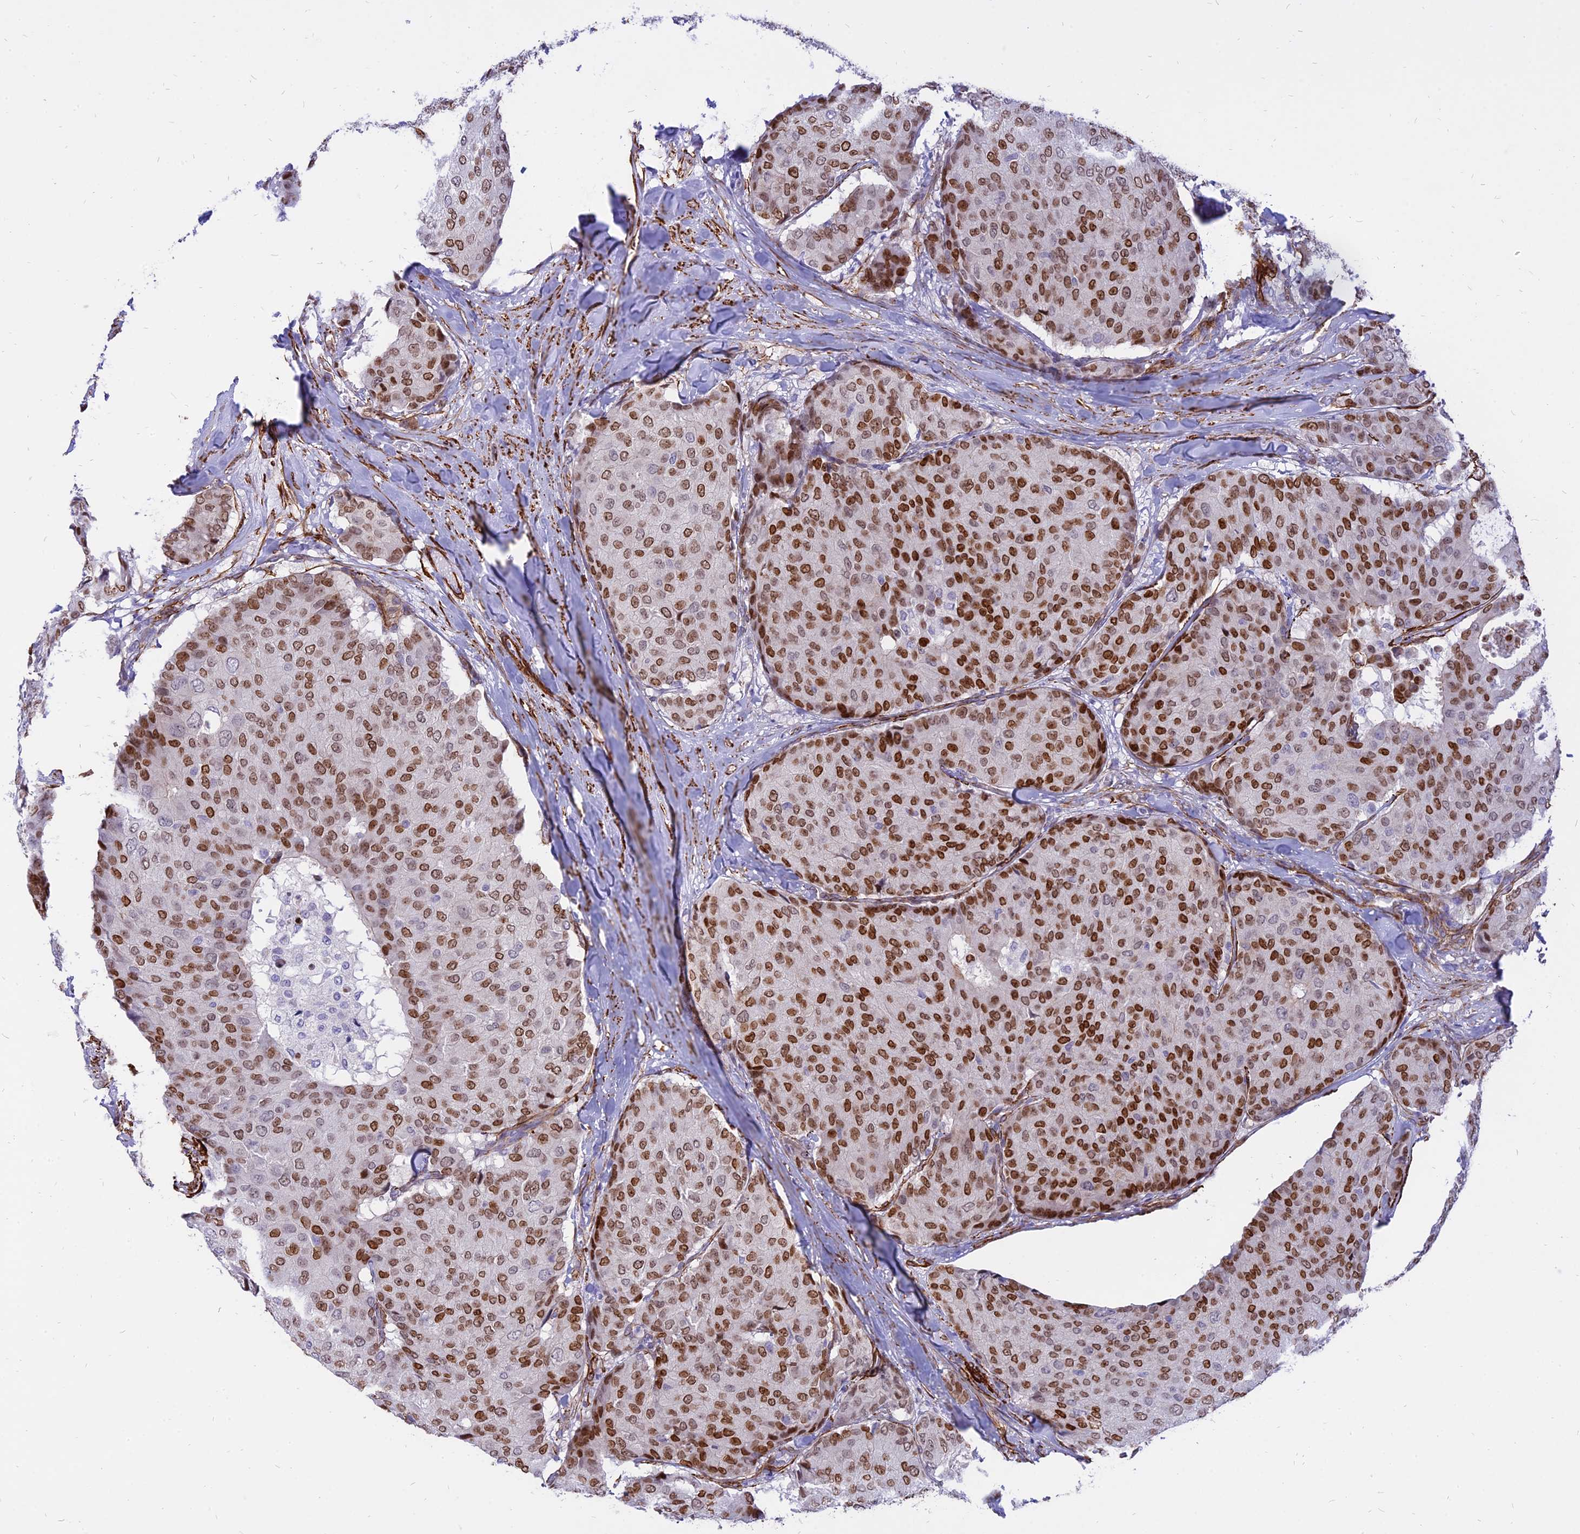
{"staining": {"intensity": "moderate", "quantity": ">75%", "location": "nuclear"}, "tissue": "breast cancer", "cell_type": "Tumor cells", "image_type": "cancer", "snomed": [{"axis": "morphology", "description": "Duct carcinoma"}, {"axis": "topography", "description": "Breast"}], "caption": "Immunohistochemical staining of breast cancer demonstrates medium levels of moderate nuclear positivity in approximately >75% of tumor cells. The protein is stained brown, and the nuclei are stained in blue (DAB (3,3'-diaminobenzidine) IHC with brightfield microscopy, high magnification).", "gene": "CENPV", "patient": {"sex": "female", "age": 75}}